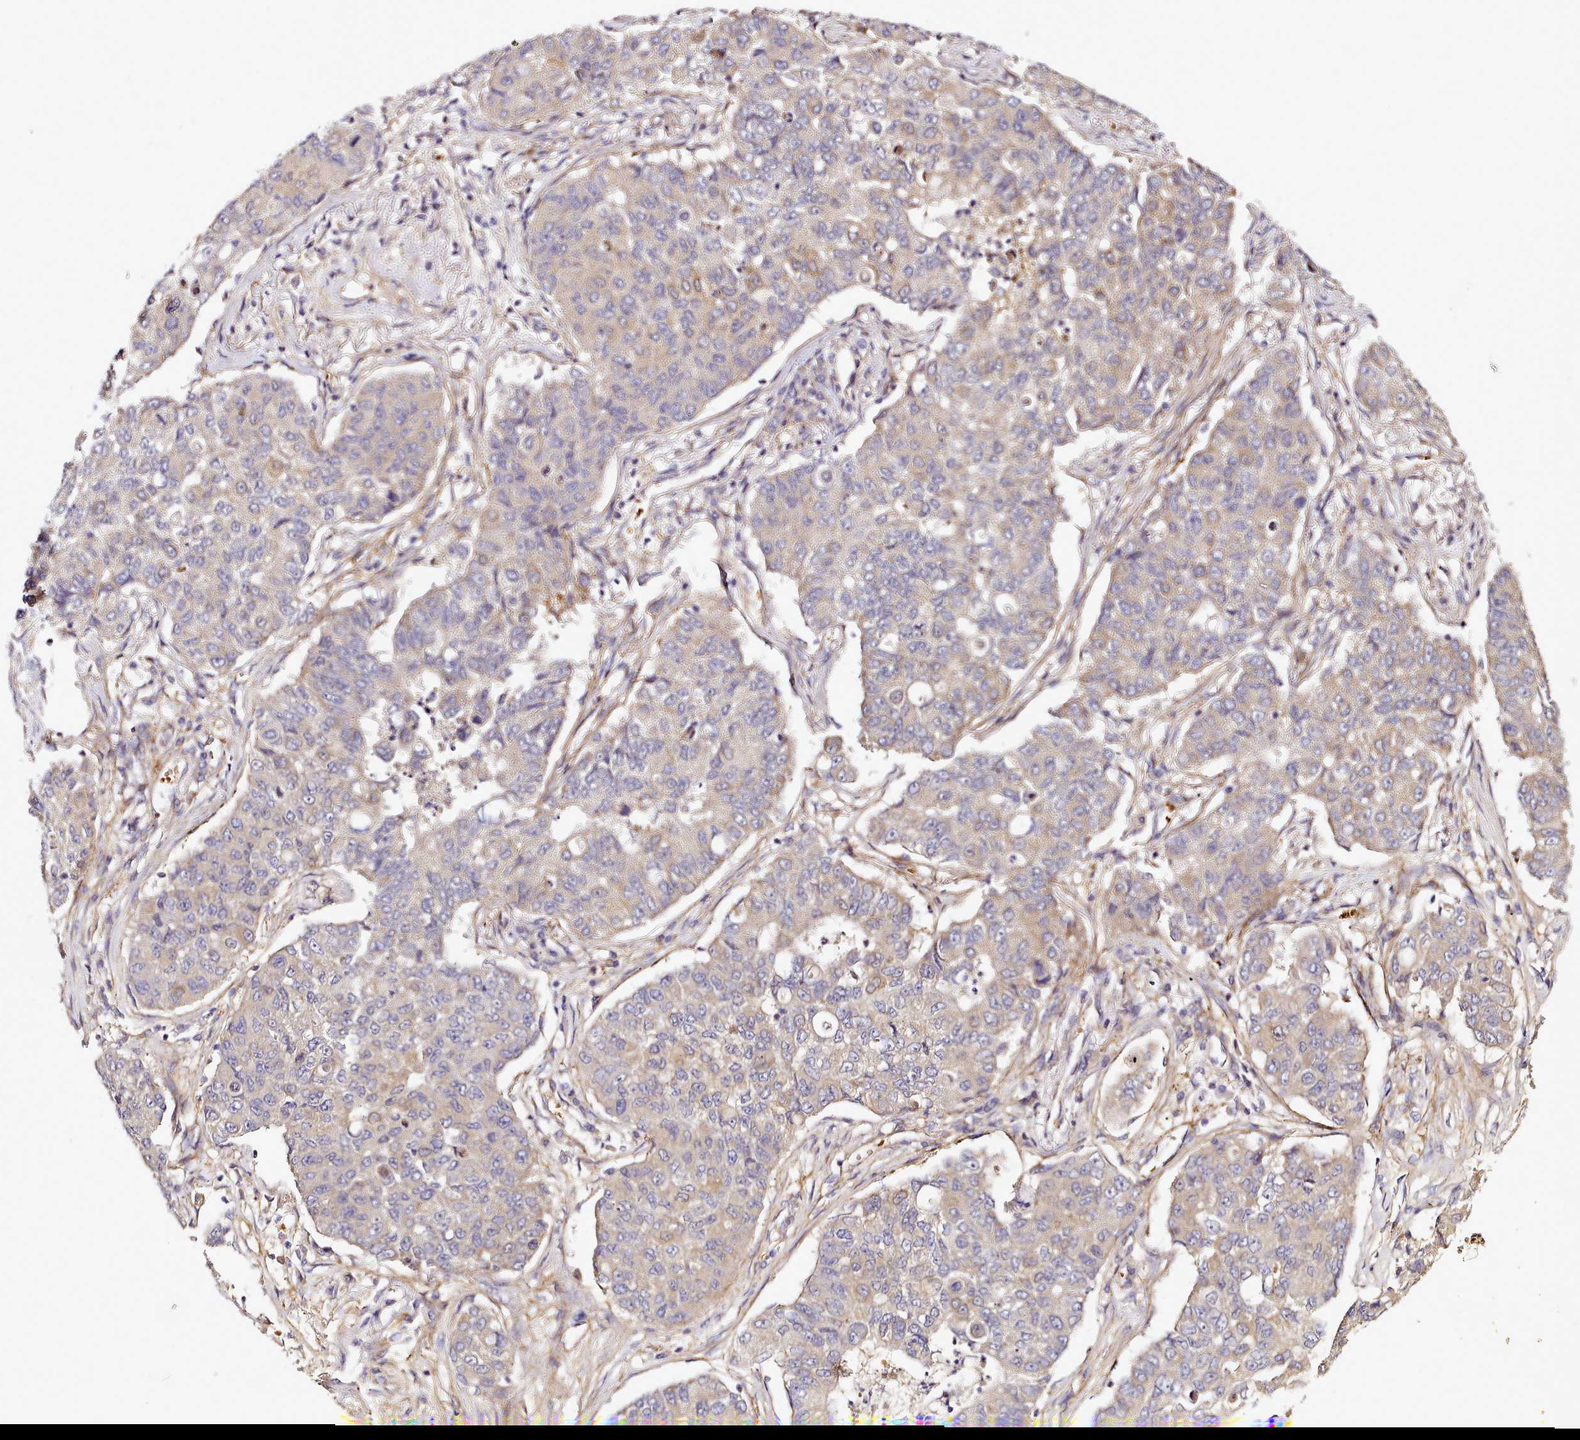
{"staining": {"intensity": "weak", "quantity": "<25%", "location": "cytoplasmic/membranous"}, "tissue": "lung cancer", "cell_type": "Tumor cells", "image_type": "cancer", "snomed": [{"axis": "morphology", "description": "Squamous cell carcinoma, NOS"}, {"axis": "topography", "description": "Lung"}], "caption": "Histopathology image shows no significant protein staining in tumor cells of squamous cell carcinoma (lung).", "gene": "NBPF1", "patient": {"sex": "male", "age": 74}}